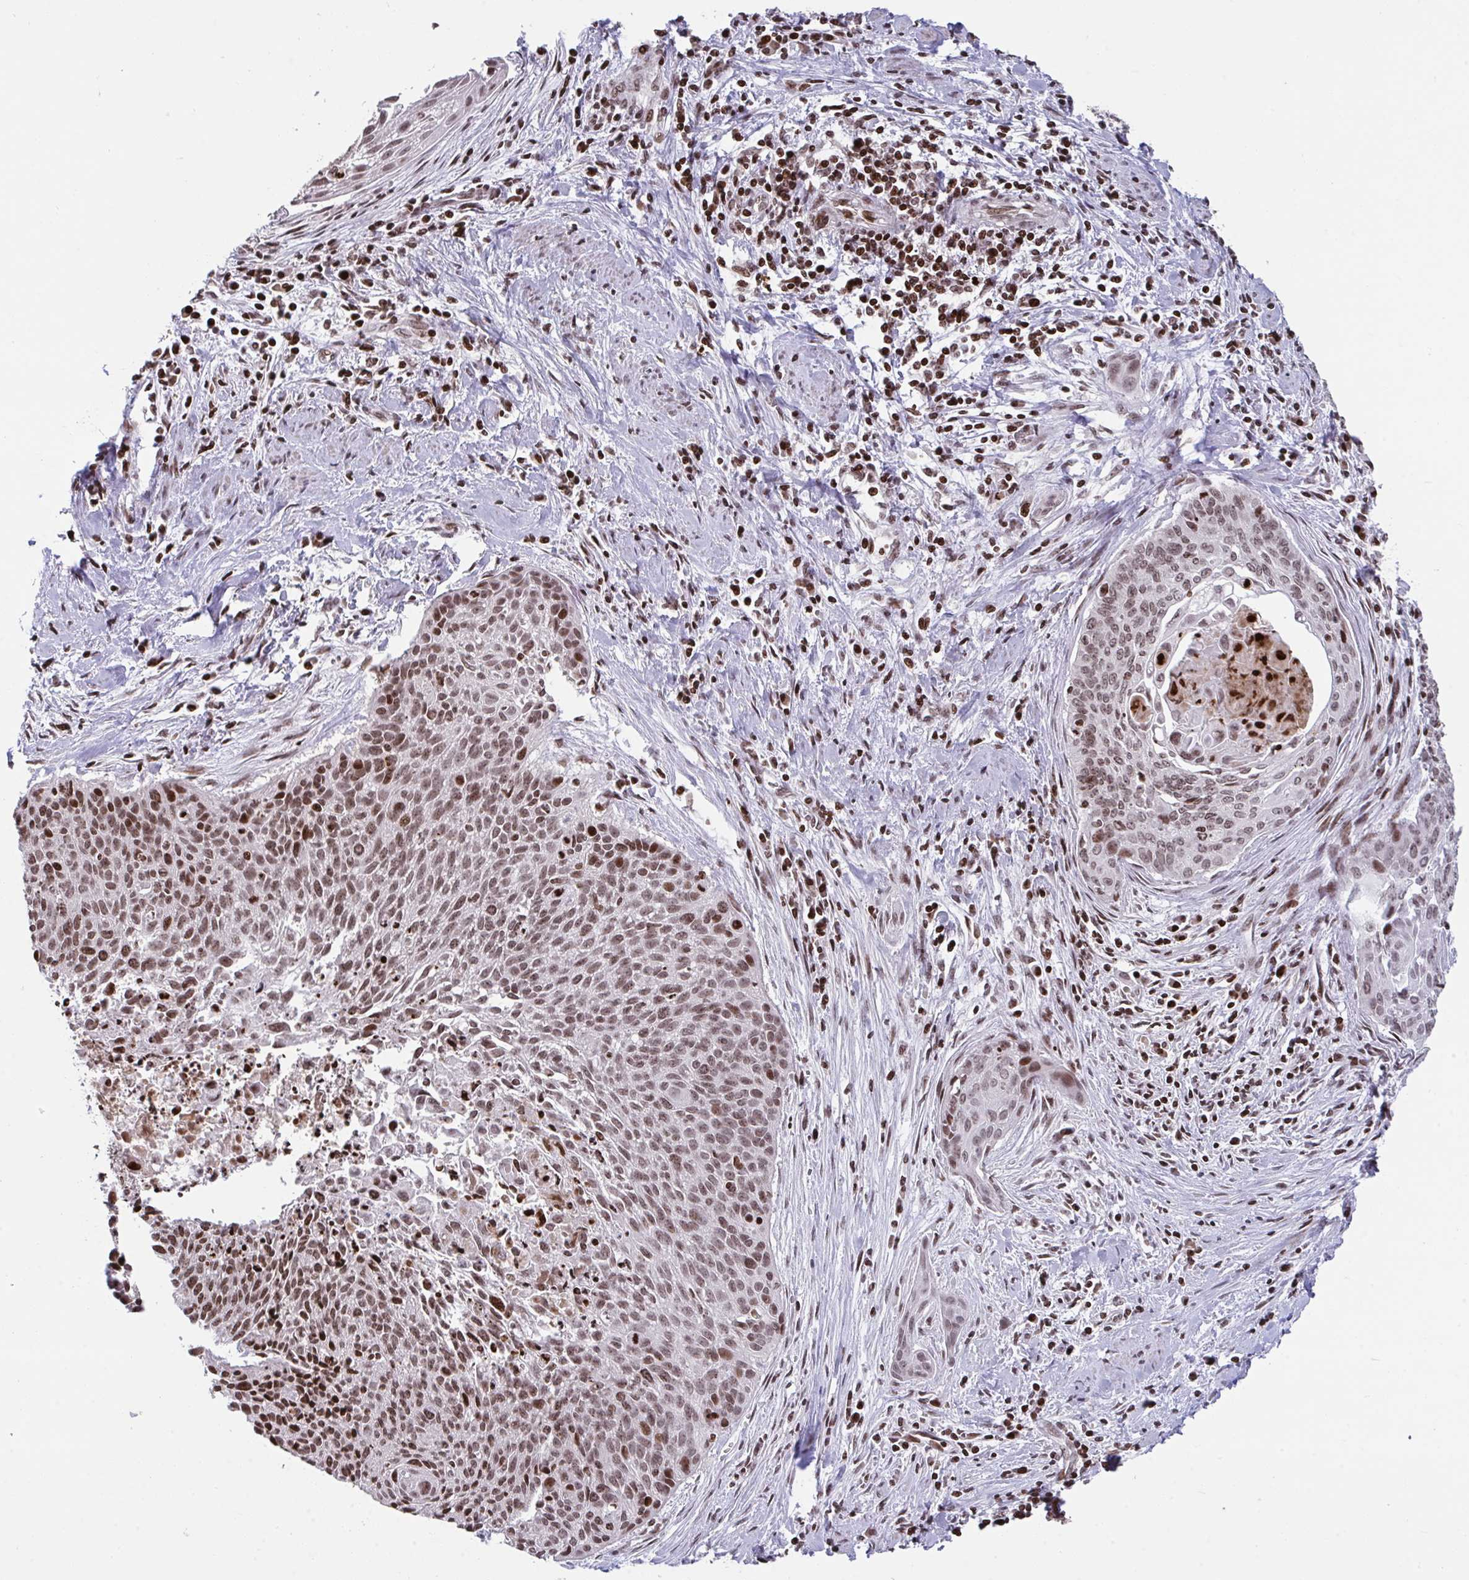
{"staining": {"intensity": "moderate", "quantity": ">75%", "location": "nuclear"}, "tissue": "cervical cancer", "cell_type": "Tumor cells", "image_type": "cancer", "snomed": [{"axis": "morphology", "description": "Squamous cell carcinoma, NOS"}, {"axis": "topography", "description": "Cervix"}], "caption": "This image shows immunohistochemistry (IHC) staining of cervical cancer (squamous cell carcinoma), with medium moderate nuclear positivity in about >75% of tumor cells.", "gene": "NIP7", "patient": {"sex": "female", "age": 55}}